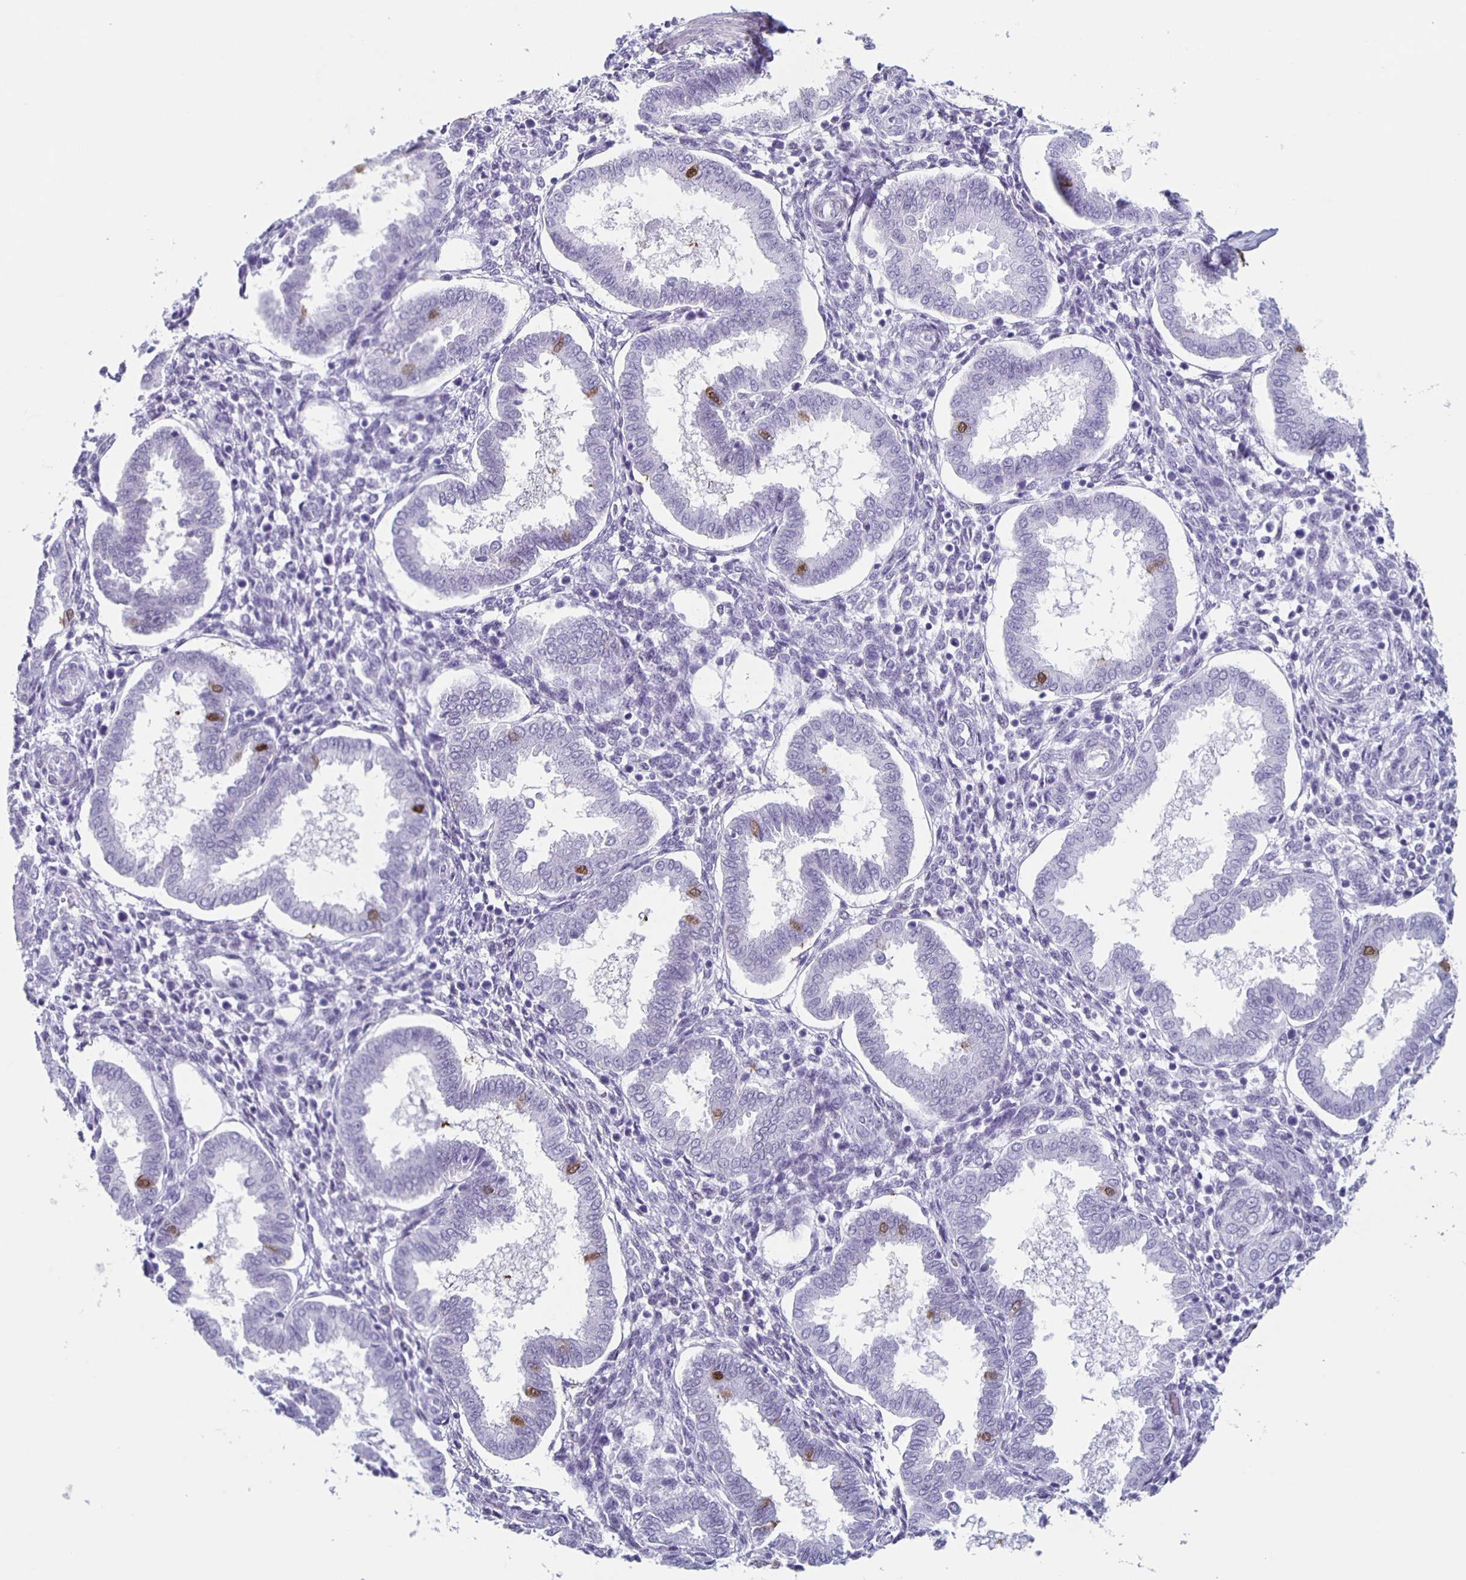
{"staining": {"intensity": "negative", "quantity": "none", "location": "none"}, "tissue": "endometrium", "cell_type": "Cells in endometrial stroma", "image_type": "normal", "snomed": [{"axis": "morphology", "description": "Normal tissue, NOS"}, {"axis": "topography", "description": "Endometrium"}], "caption": "Photomicrograph shows no significant protein positivity in cells in endometrial stroma of benign endometrium.", "gene": "TPPP", "patient": {"sex": "female", "age": 24}}